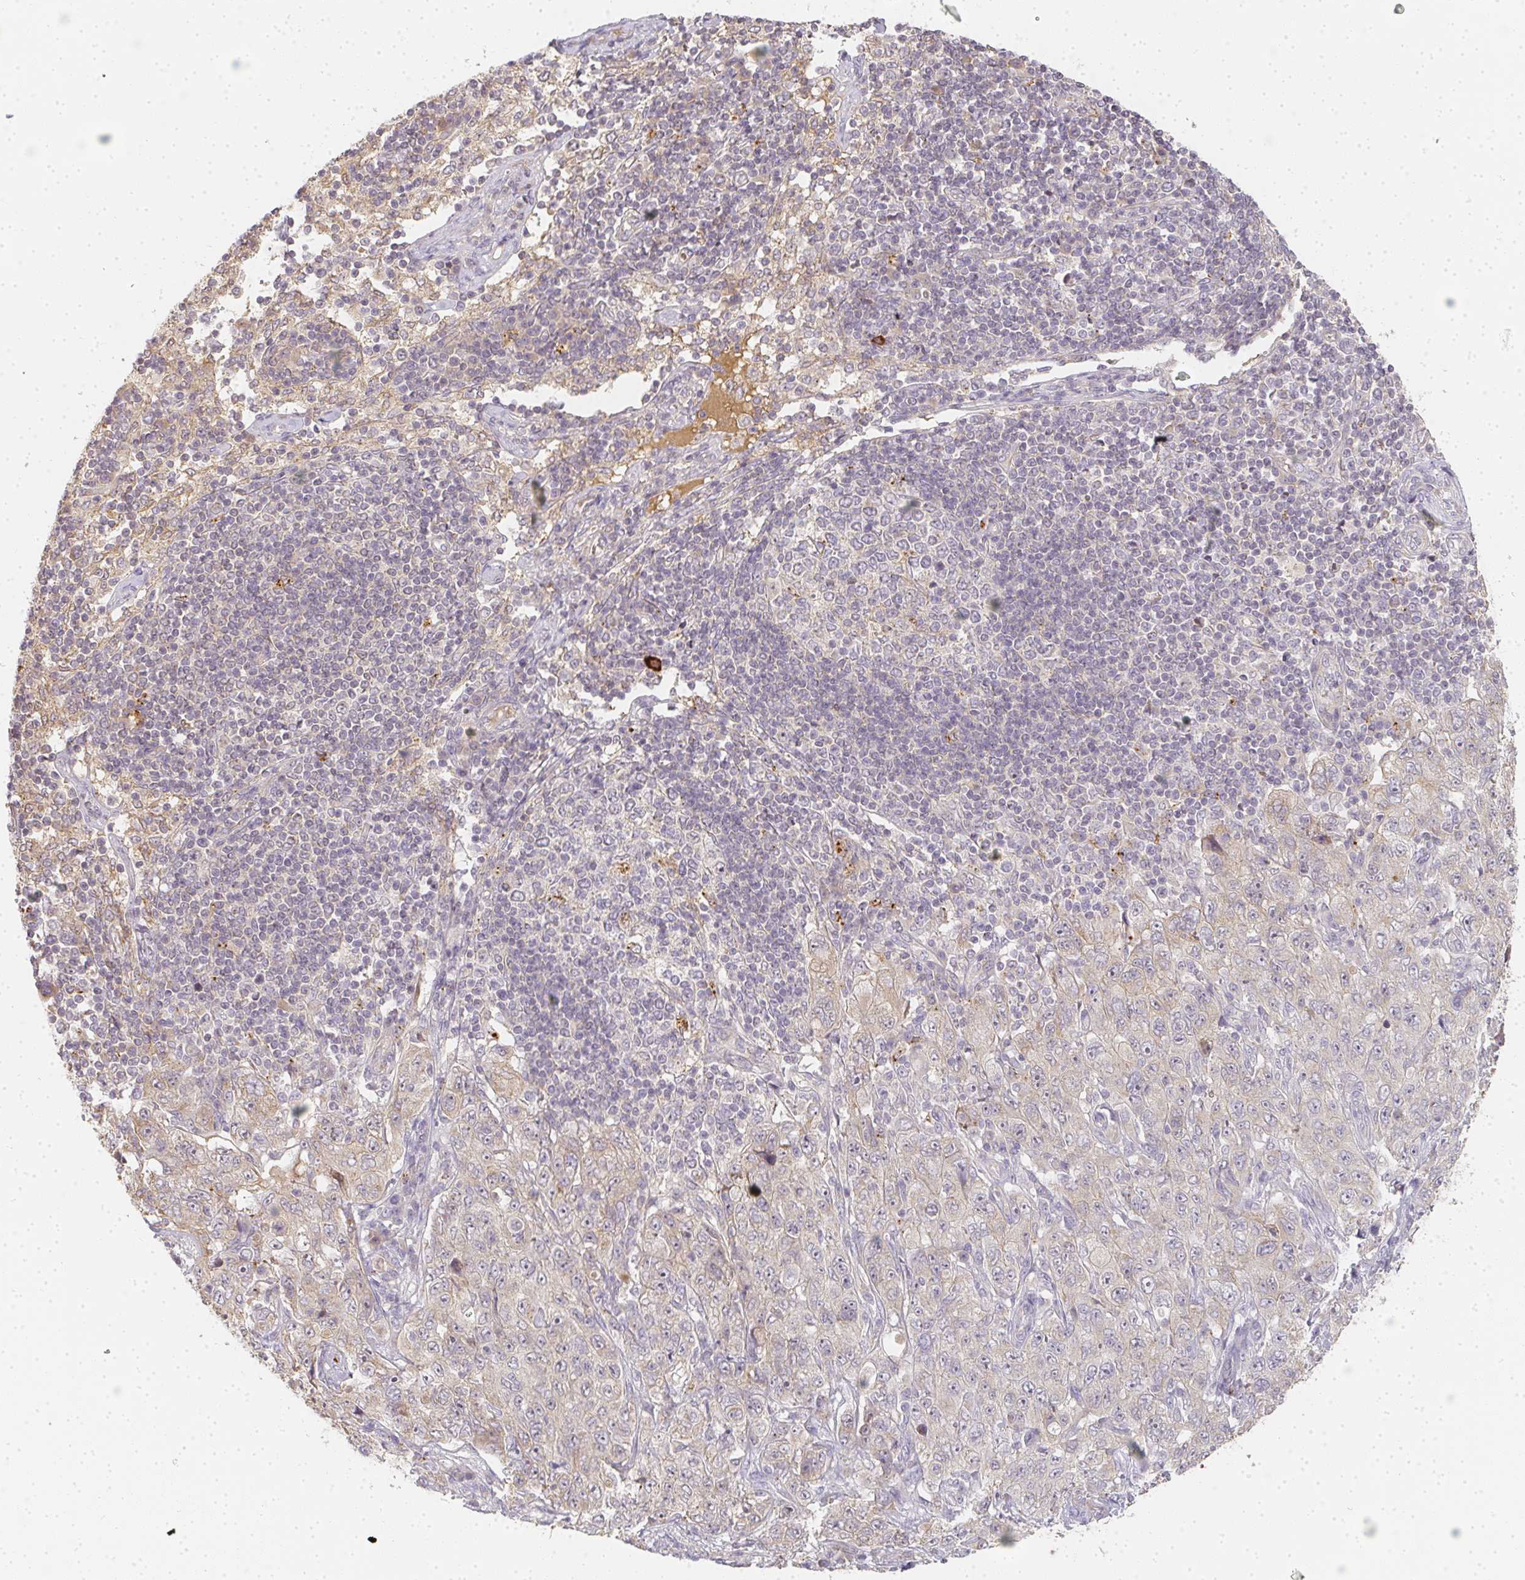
{"staining": {"intensity": "weak", "quantity": "<25%", "location": "cytoplasmic/membranous"}, "tissue": "pancreatic cancer", "cell_type": "Tumor cells", "image_type": "cancer", "snomed": [{"axis": "morphology", "description": "Adenocarcinoma, NOS"}, {"axis": "topography", "description": "Pancreas"}], "caption": "This is a histopathology image of IHC staining of pancreatic cancer (adenocarcinoma), which shows no staining in tumor cells.", "gene": "SLC35B3", "patient": {"sex": "male", "age": 68}}